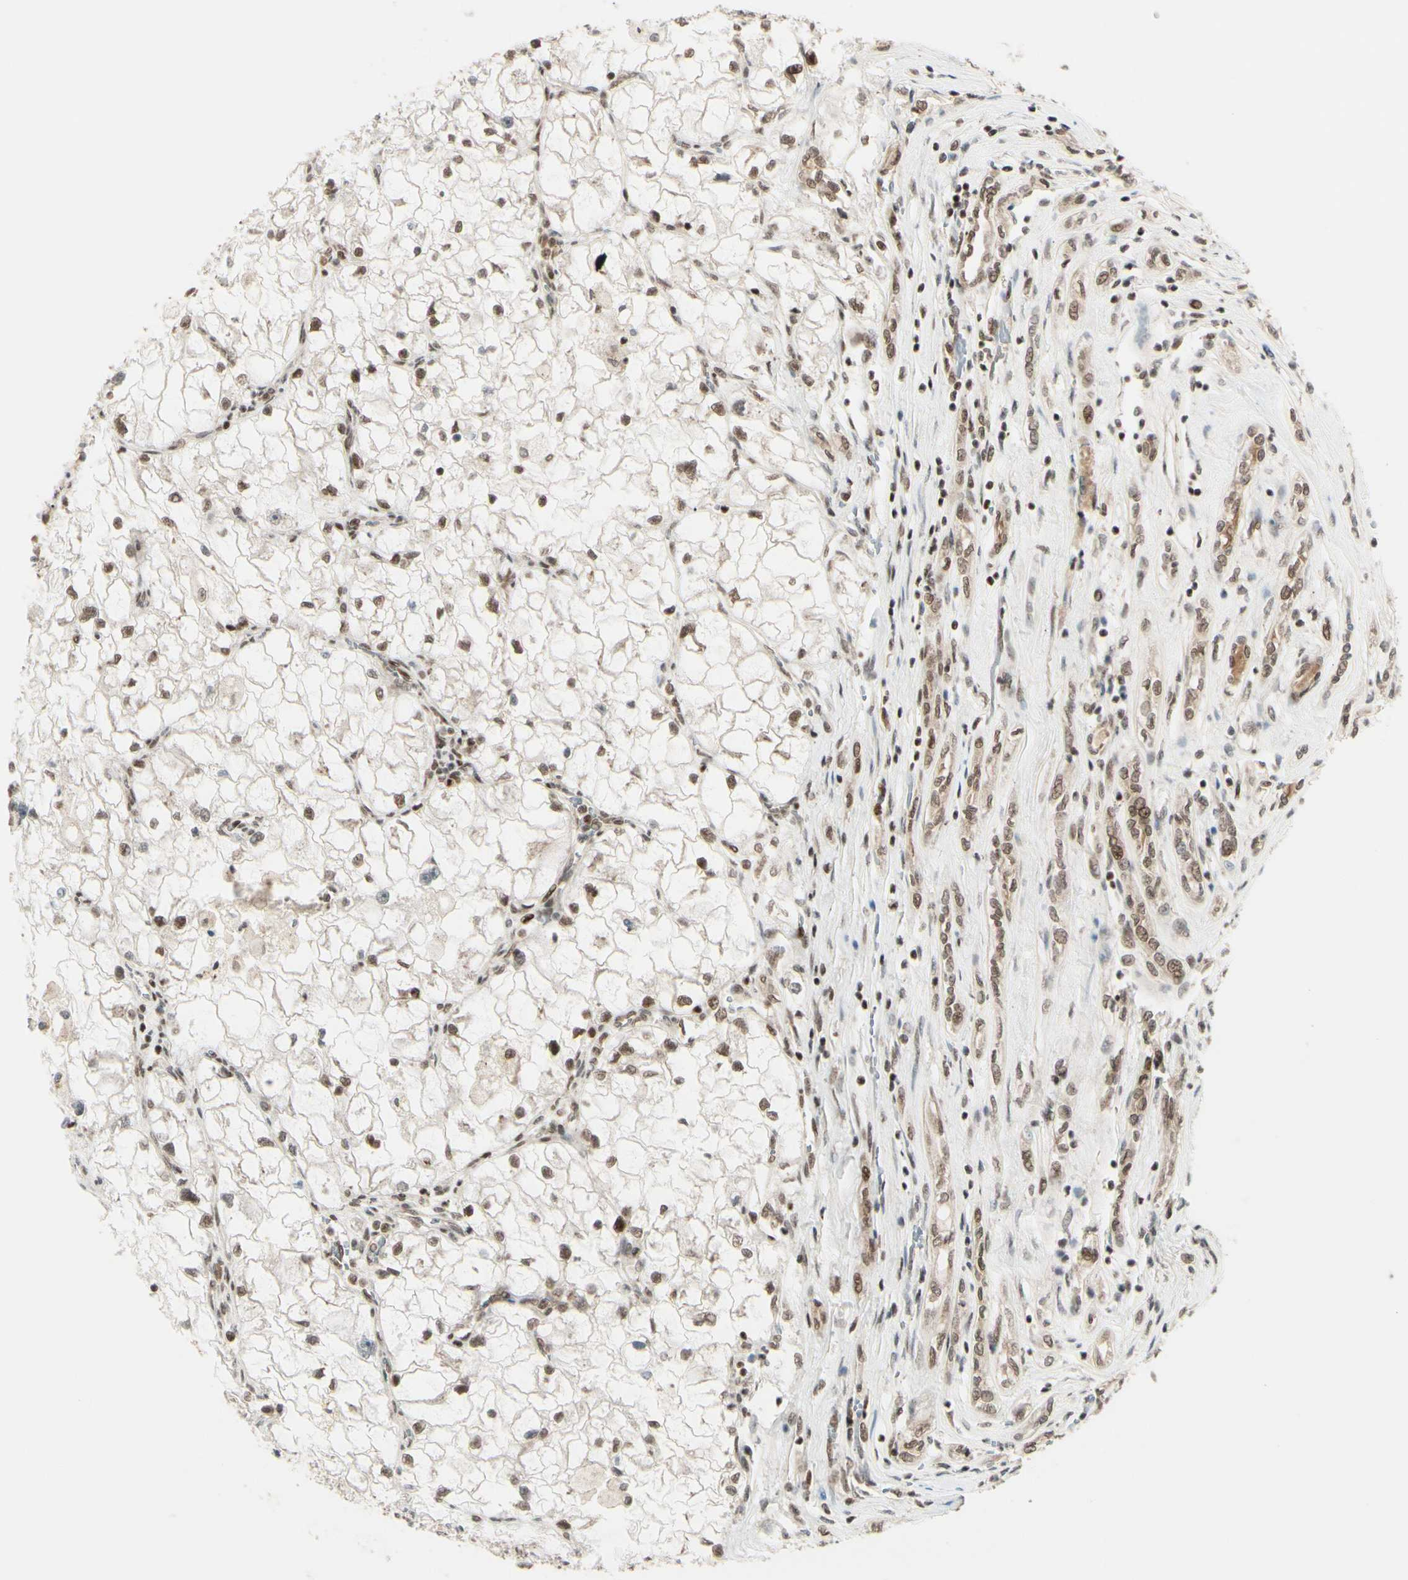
{"staining": {"intensity": "moderate", "quantity": ">75%", "location": "nuclear"}, "tissue": "renal cancer", "cell_type": "Tumor cells", "image_type": "cancer", "snomed": [{"axis": "morphology", "description": "Adenocarcinoma, NOS"}, {"axis": "topography", "description": "Kidney"}], "caption": "This is an image of IHC staining of adenocarcinoma (renal), which shows moderate positivity in the nuclear of tumor cells.", "gene": "BRMS1", "patient": {"sex": "female", "age": 70}}